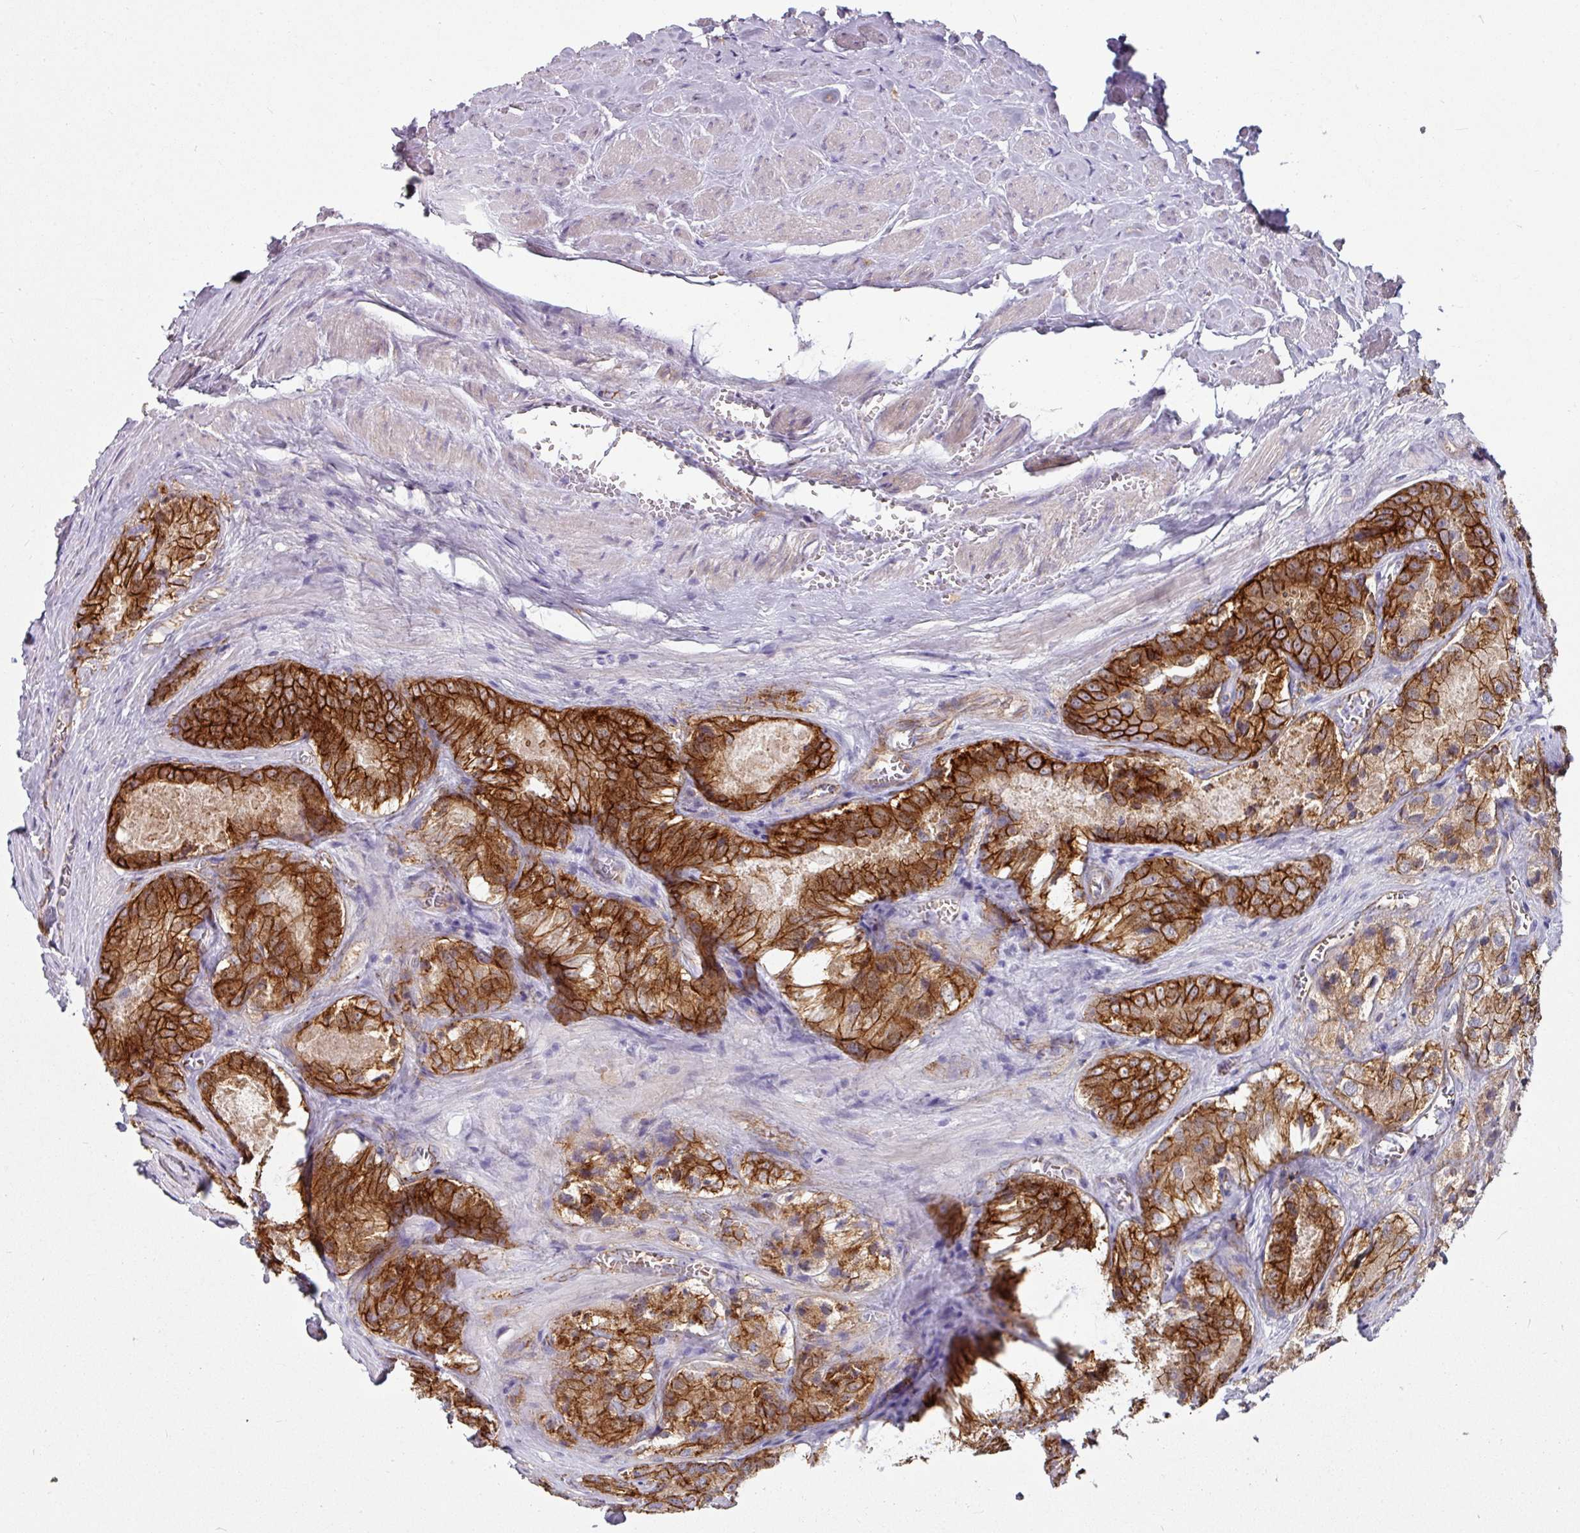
{"staining": {"intensity": "strong", "quantity": ">75%", "location": "cytoplasmic/membranous"}, "tissue": "prostate cancer", "cell_type": "Tumor cells", "image_type": "cancer", "snomed": [{"axis": "morphology", "description": "Adenocarcinoma, Low grade"}, {"axis": "topography", "description": "Prostate"}], "caption": "There is high levels of strong cytoplasmic/membranous expression in tumor cells of low-grade adenocarcinoma (prostate), as demonstrated by immunohistochemical staining (brown color).", "gene": "JUP", "patient": {"sex": "male", "age": 68}}